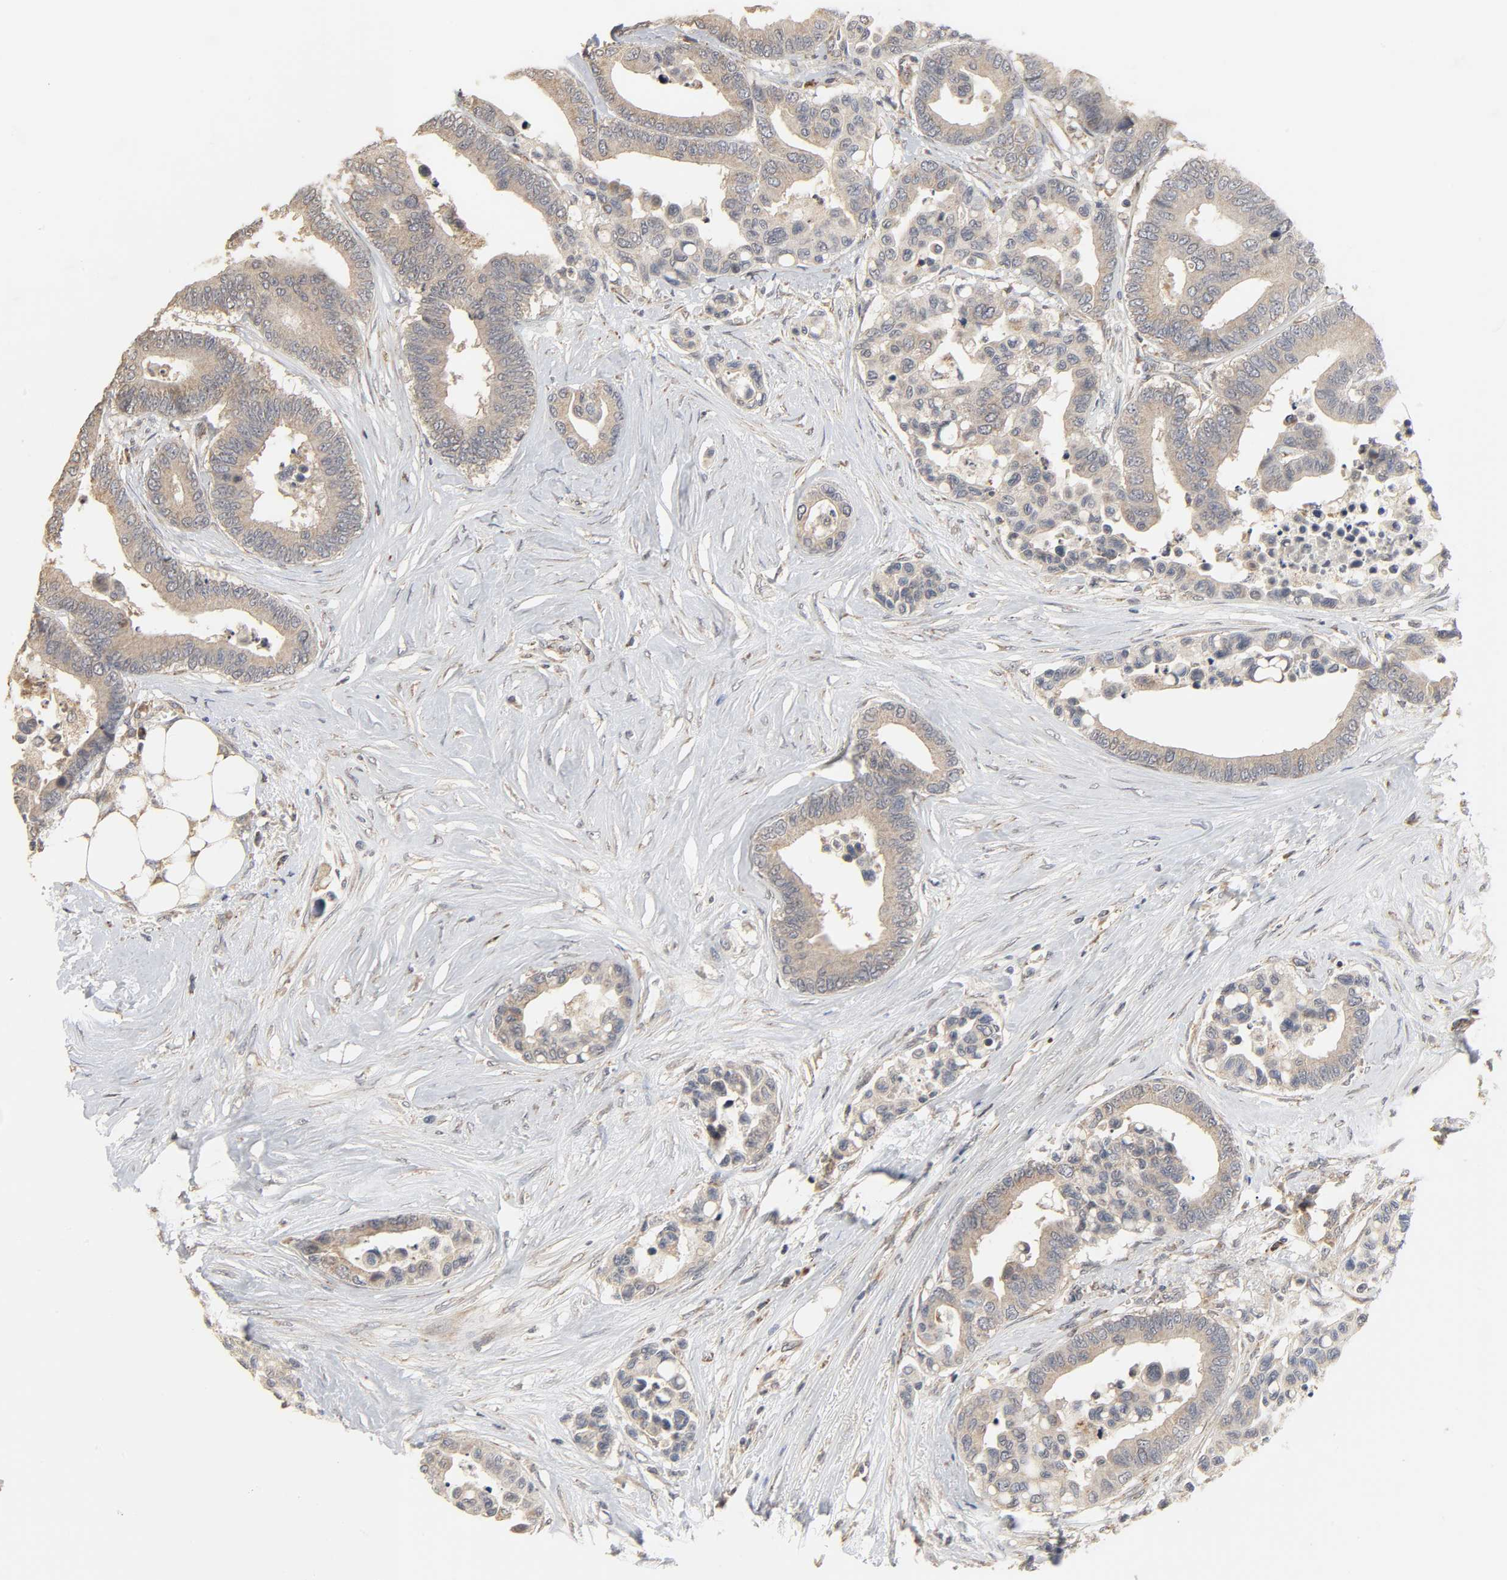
{"staining": {"intensity": "weak", "quantity": ">75%", "location": "cytoplasmic/membranous"}, "tissue": "colorectal cancer", "cell_type": "Tumor cells", "image_type": "cancer", "snomed": [{"axis": "morphology", "description": "Adenocarcinoma, NOS"}, {"axis": "topography", "description": "Colon"}], "caption": "Human colorectal adenocarcinoma stained with a brown dye displays weak cytoplasmic/membranous positive staining in about >75% of tumor cells.", "gene": "CLEC4E", "patient": {"sex": "male", "age": 82}}